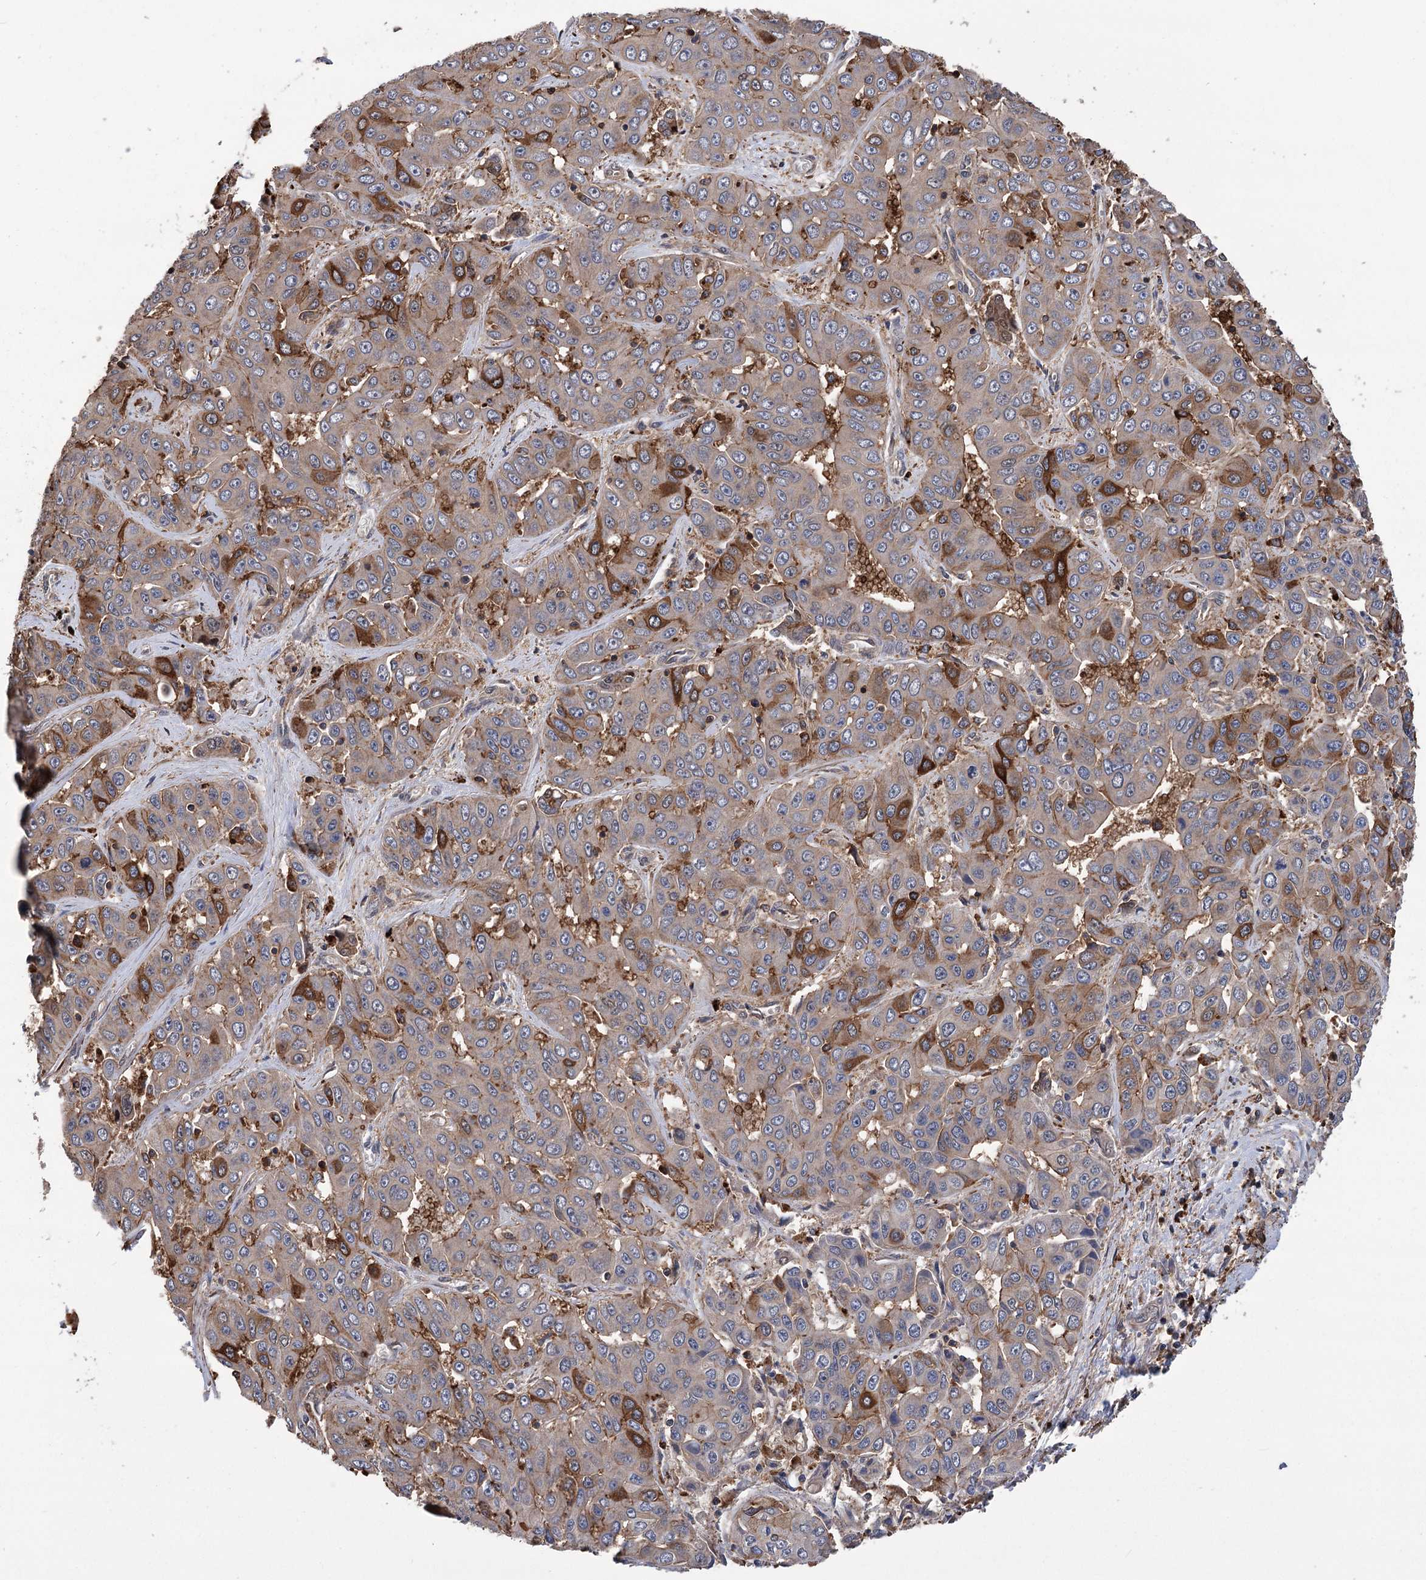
{"staining": {"intensity": "moderate", "quantity": ">75%", "location": "cytoplasmic/membranous"}, "tissue": "liver cancer", "cell_type": "Tumor cells", "image_type": "cancer", "snomed": [{"axis": "morphology", "description": "Cholangiocarcinoma"}, {"axis": "topography", "description": "Liver"}], "caption": "Liver cancer stained with DAB immunohistochemistry shows medium levels of moderate cytoplasmic/membranous expression in approximately >75% of tumor cells.", "gene": "DPP3", "patient": {"sex": "female", "age": 52}}